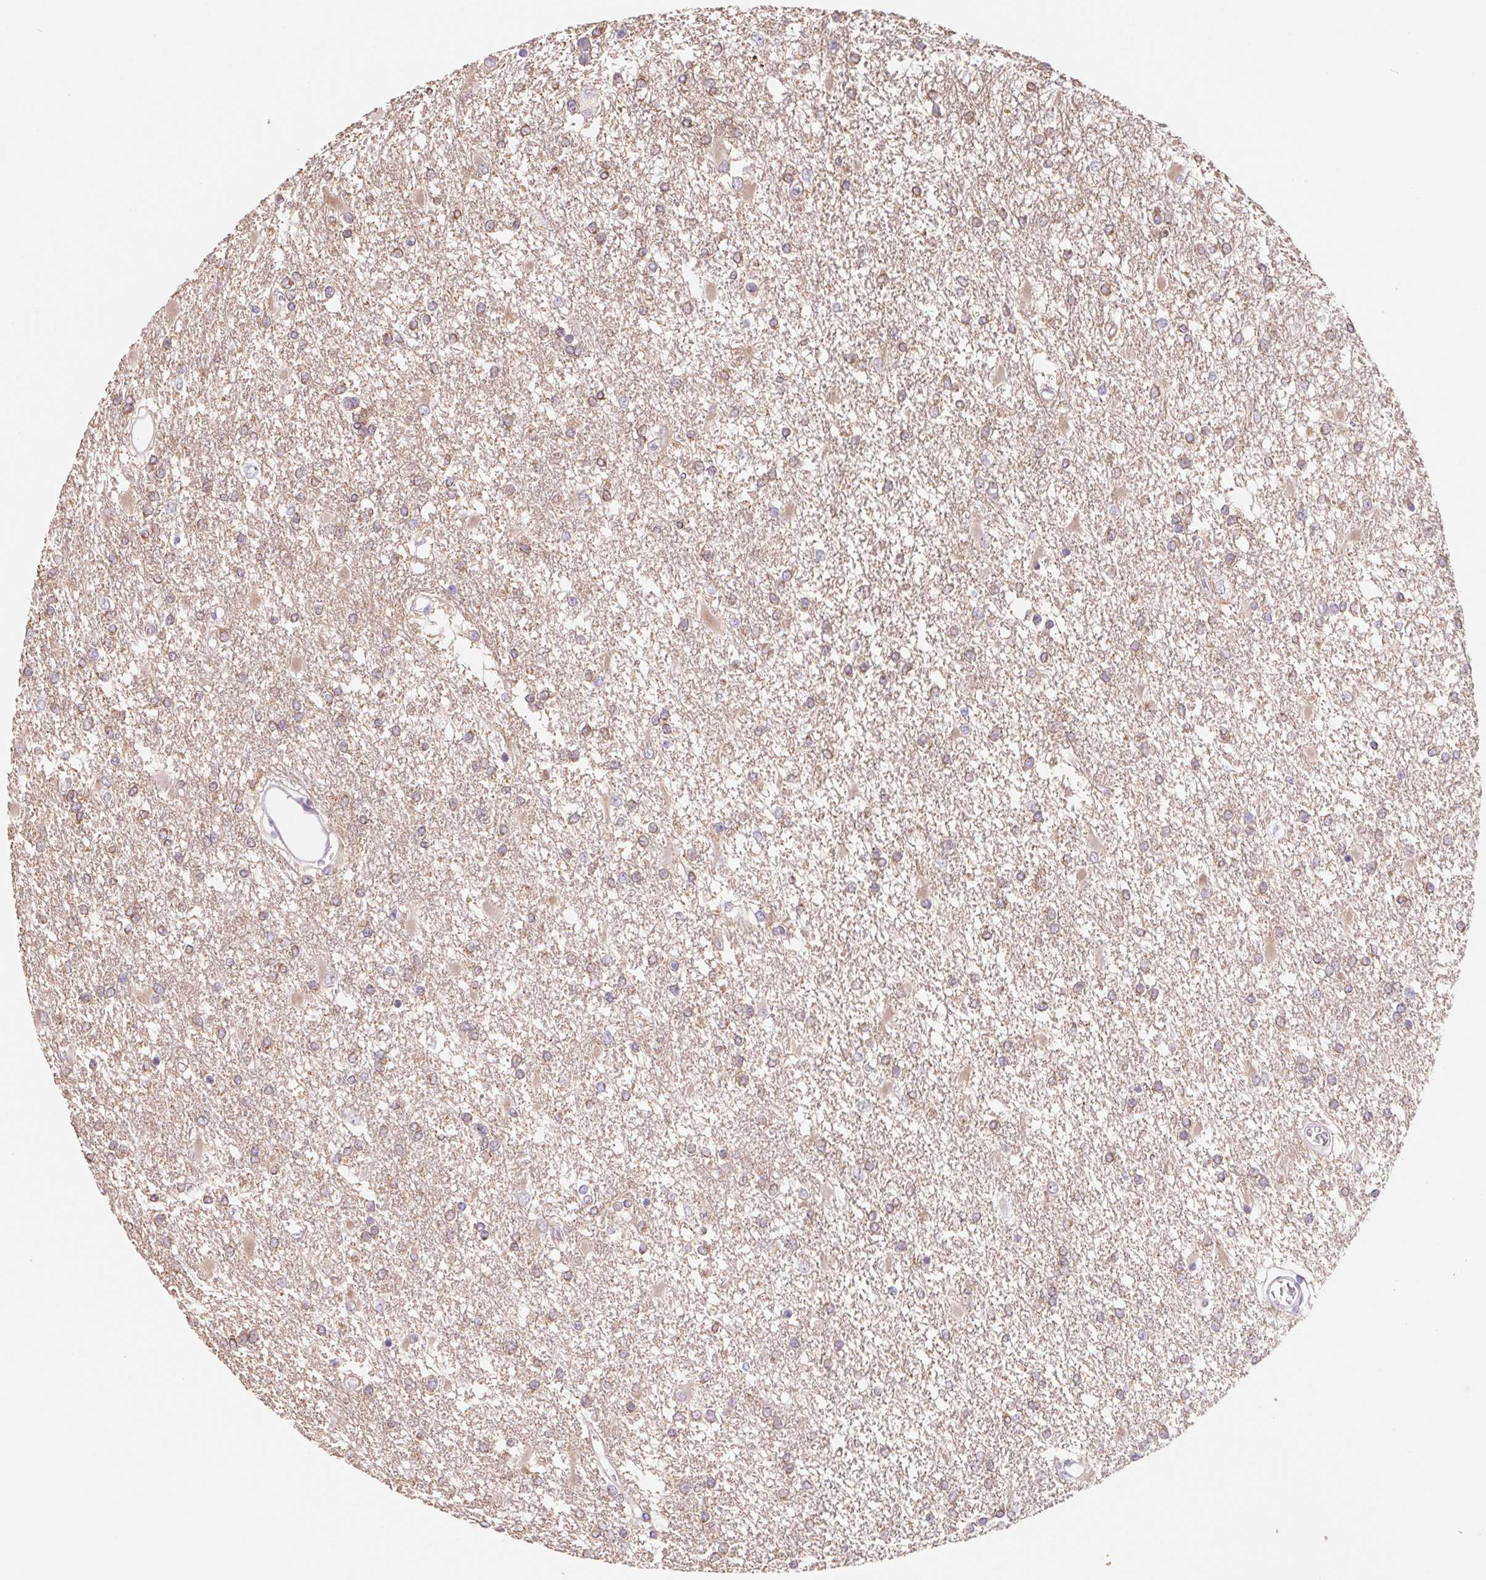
{"staining": {"intensity": "weak", "quantity": ">75%", "location": "cytoplasmic/membranous"}, "tissue": "glioma", "cell_type": "Tumor cells", "image_type": "cancer", "snomed": [{"axis": "morphology", "description": "Glioma, malignant, High grade"}, {"axis": "topography", "description": "Cerebral cortex"}], "caption": "Protein analysis of glioma tissue demonstrates weak cytoplasmic/membranous staining in approximately >75% of tumor cells. (DAB = brown stain, brightfield microscopy at high magnification).", "gene": "CTNND2", "patient": {"sex": "male", "age": 79}}